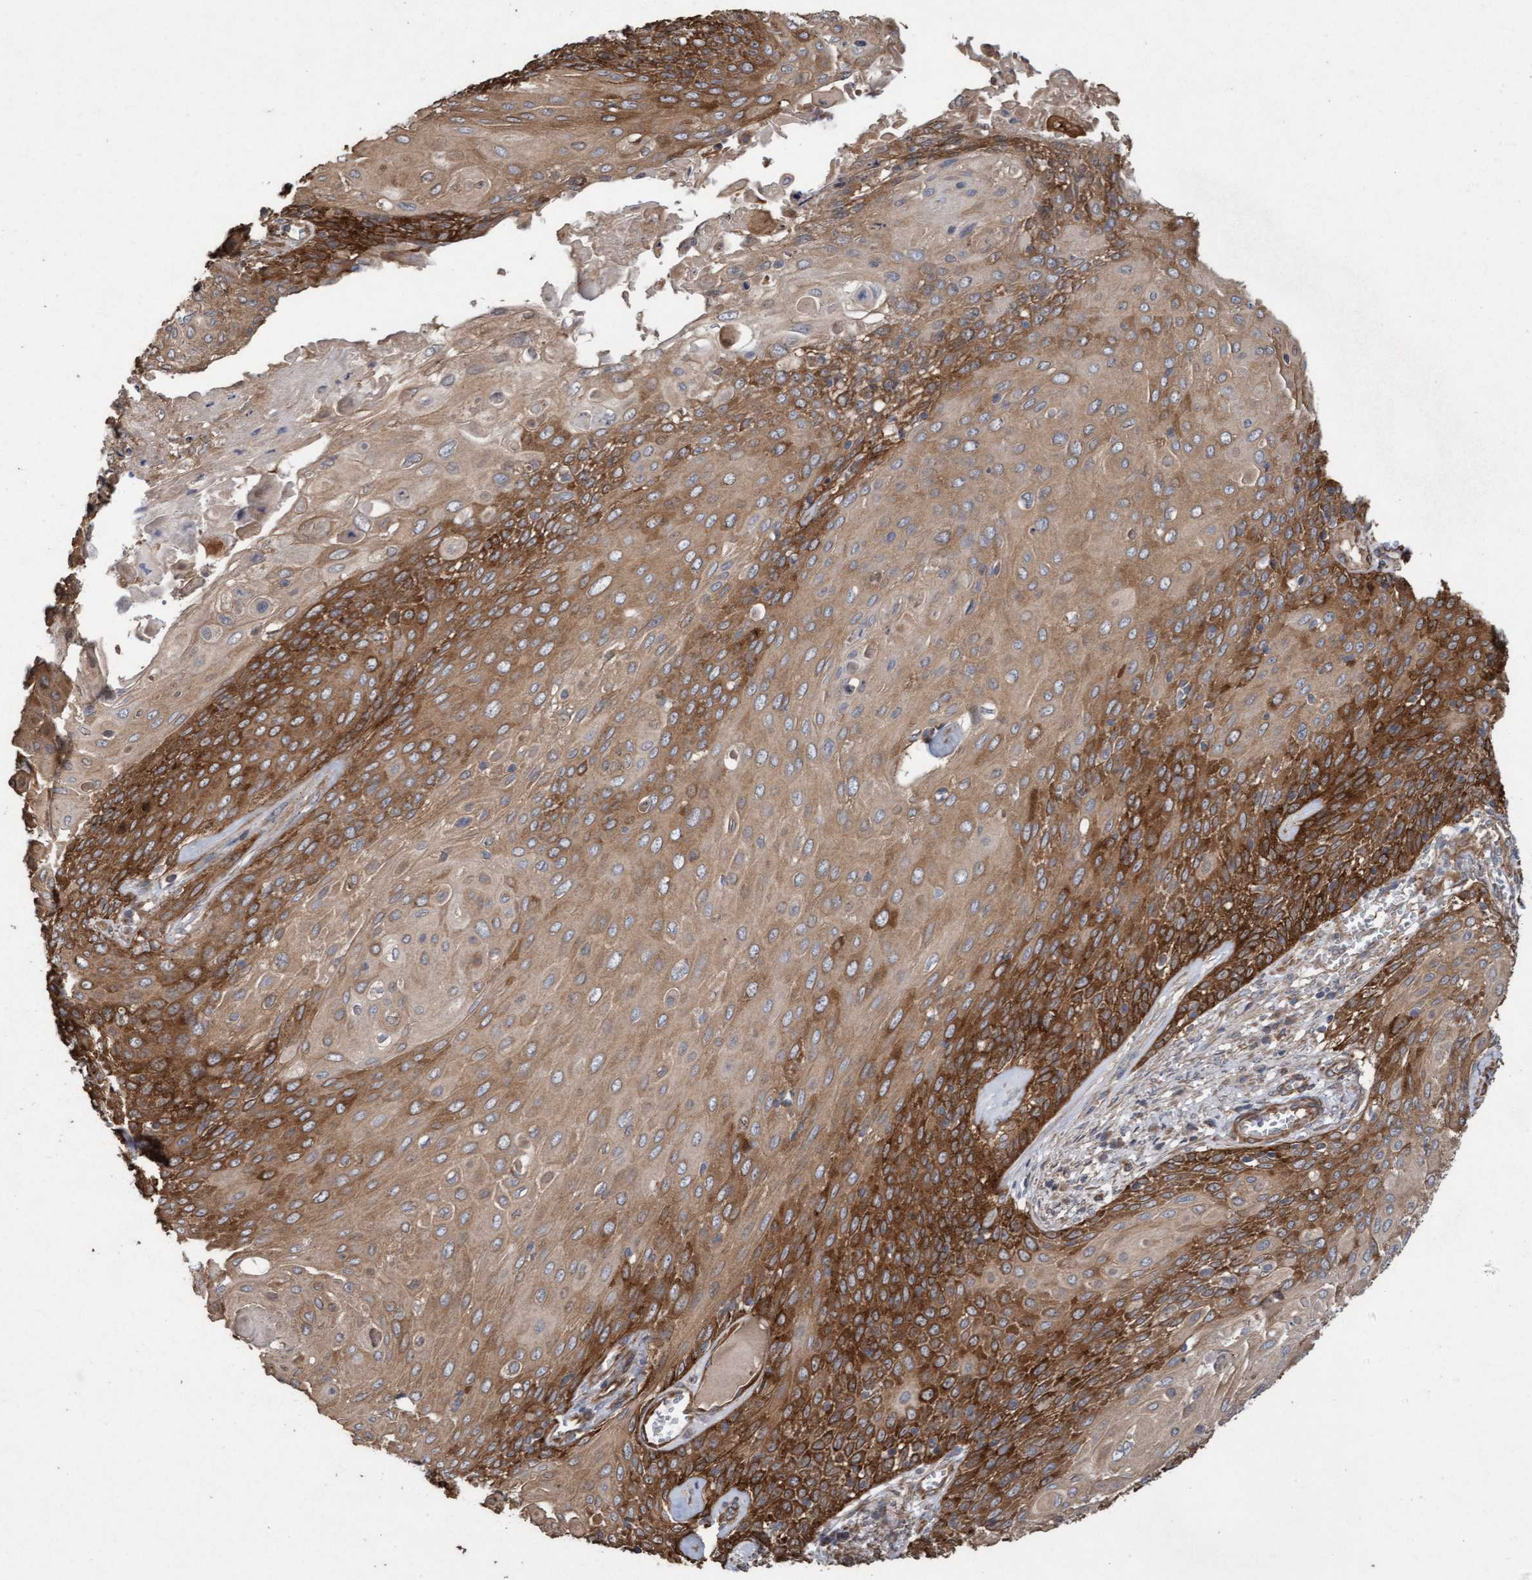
{"staining": {"intensity": "strong", "quantity": ">75%", "location": "cytoplasmic/membranous"}, "tissue": "cervical cancer", "cell_type": "Tumor cells", "image_type": "cancer", "snomed": [{"axis": "morphology", "description": "Squamous cell carcinoma, NOS"}, {"axis": "topography", "description": "Cervix"}], "caption": "About >75% of tumor cells in human squamous cell carcinoma (cervical) demonstrate strong cytoplasmic/membranous protein expression as visualized by brown immunohistochemical staining.", "gene": "CDC42EP4", "patient": {"sex": "female", "age": 39}}